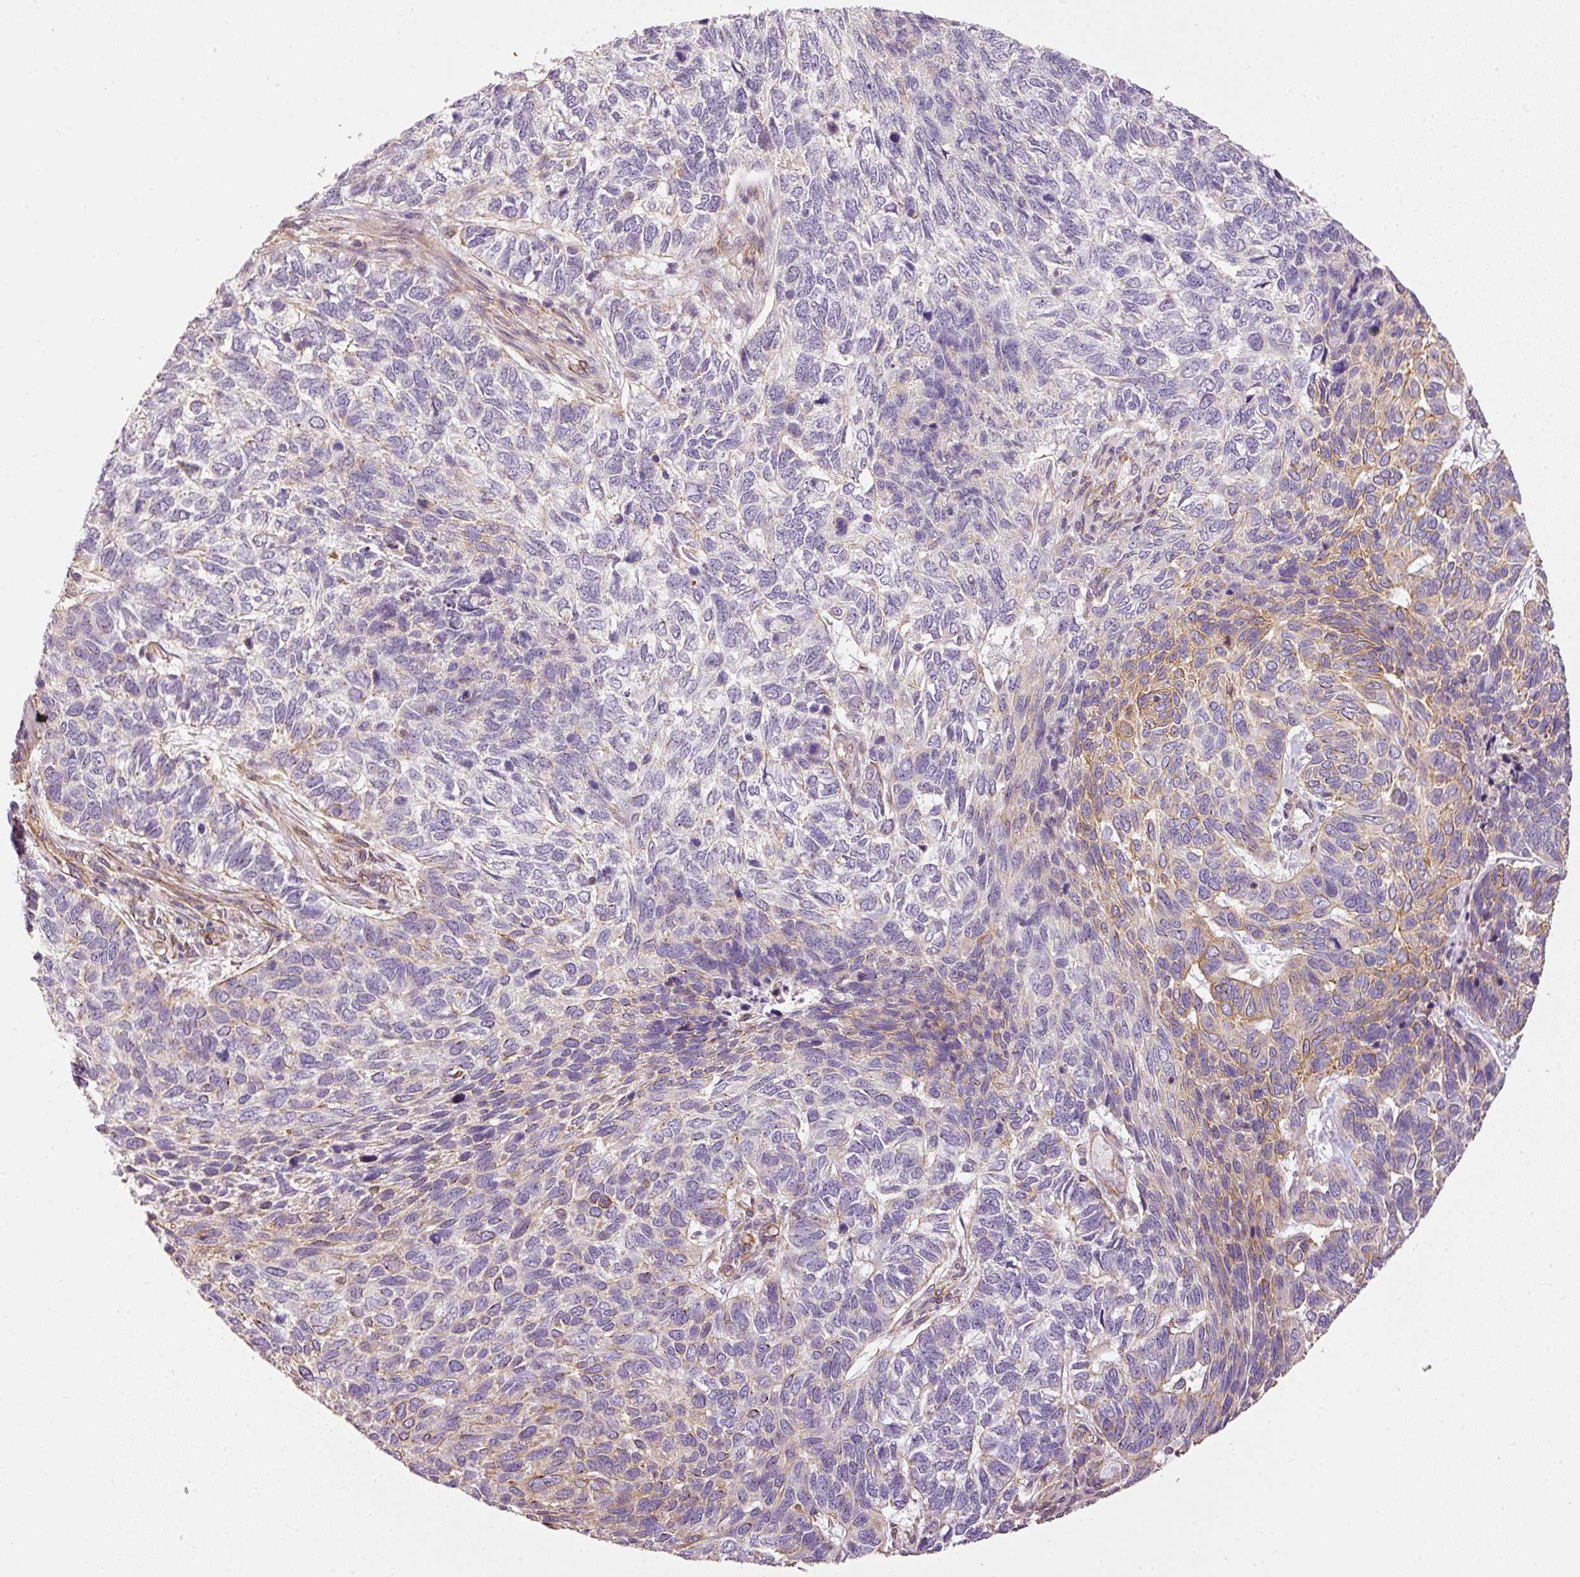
{"staining": {"intensity": "negative", "quantity": "none", "location": "none"}, "tissue": "skin cancer", "cell_type": "Tumor cells", "image_type": "cancer", "snomed": [{"axis": "morphology", "description": "Basal cell carcinoma"}, {"axis": "topography", "description": "Skin"}], "caption": "Skin basal cell carcinoma was stained to show a protein in brown. There is no significant staining in tumor cells. (Brightfield microscopy of DAB (3,3'-diaminobenzidine) immunohistochemistry (IHC) at high magnification).", "gene": "OSR2", "patient": {"sex": "female", "age": 65}}